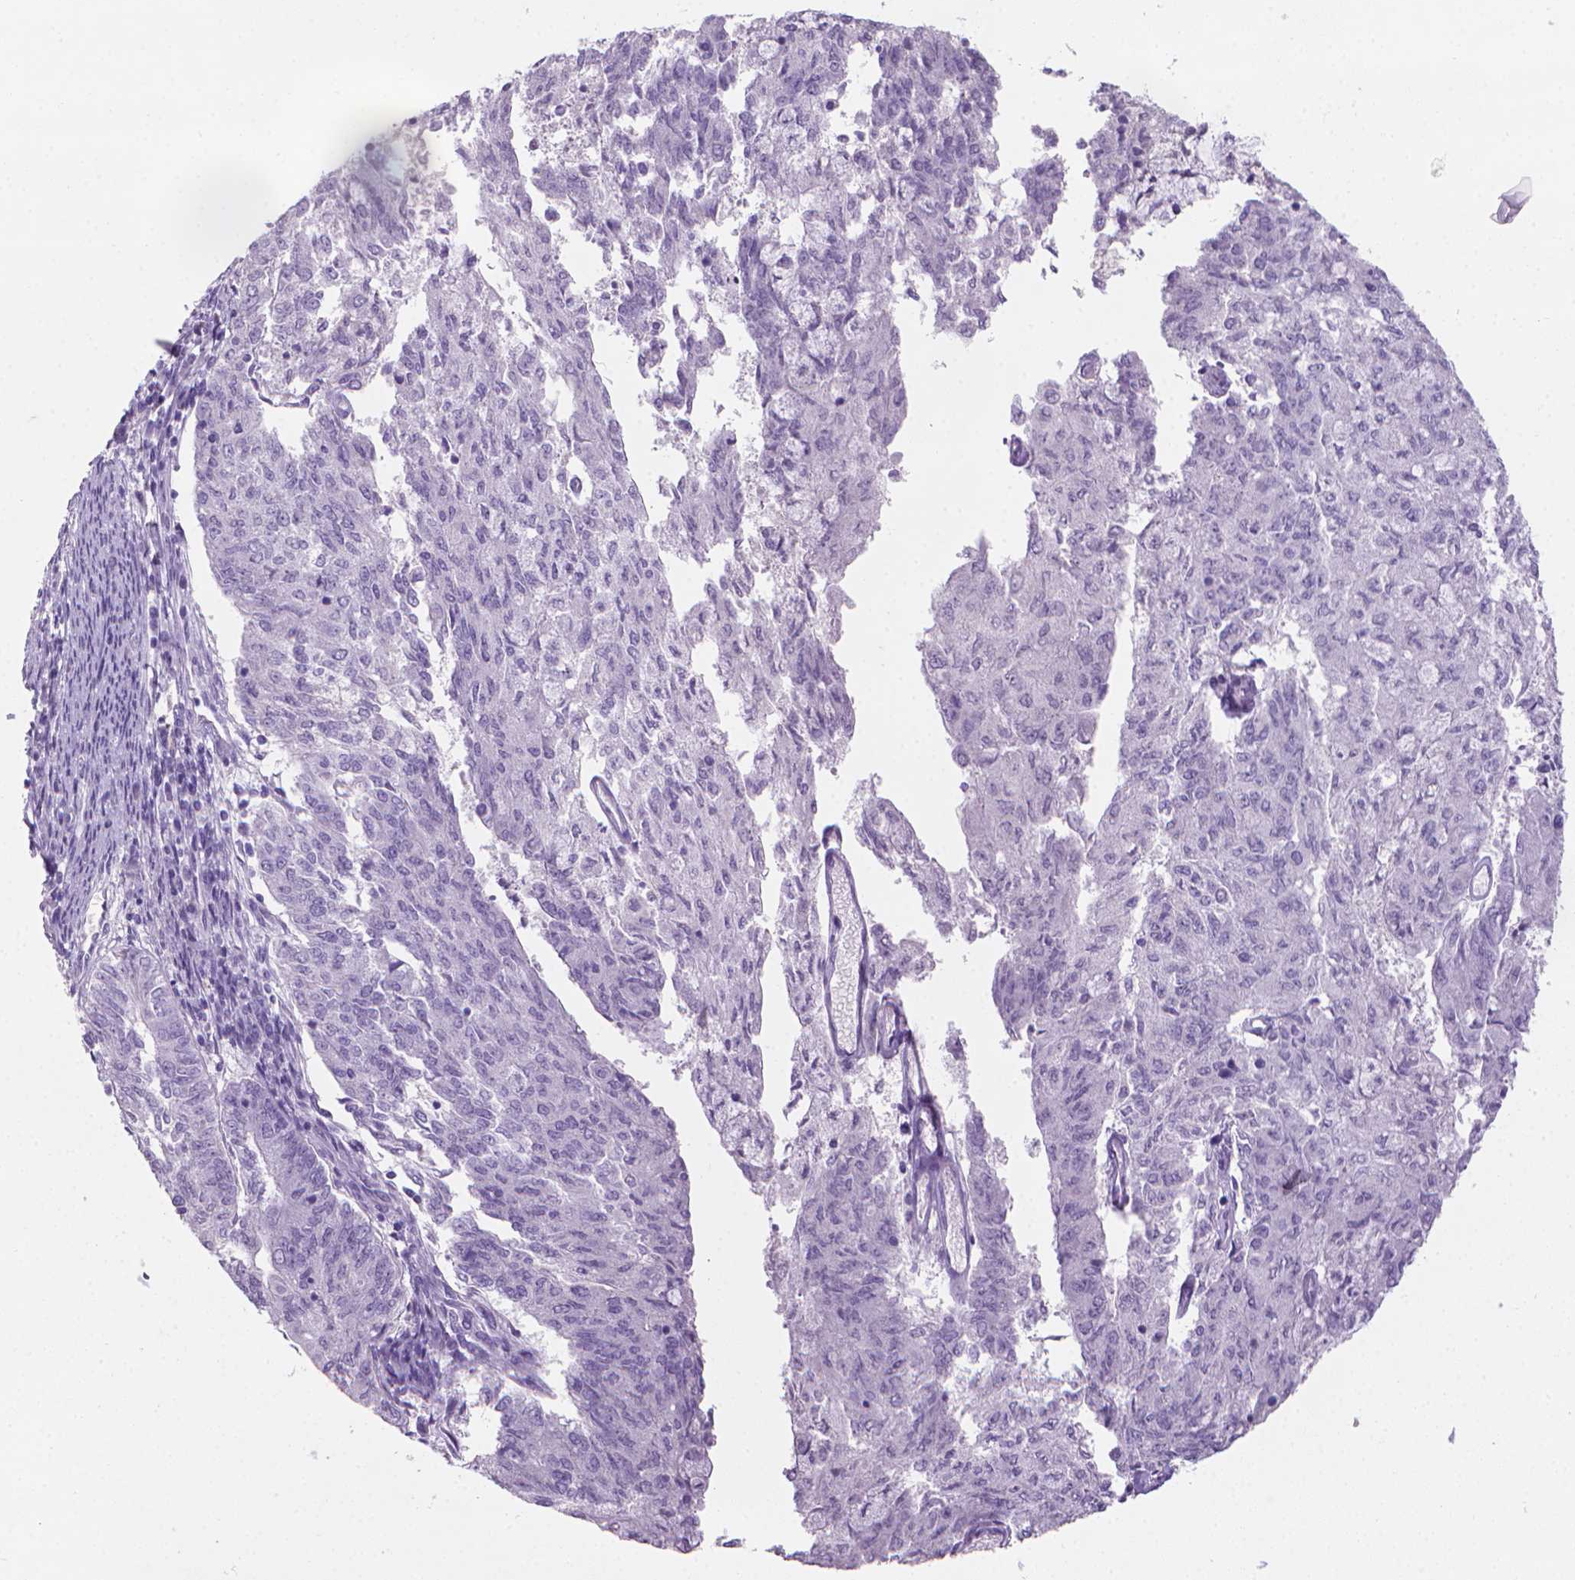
{"staining": {"intensity": "negative", "quantity": "none", "location": "none"}, "tissue": "endometrial cancer", "cell_type": "Tumor cells", "image_type": "cancer", "snomed": [{"axis": "morphology", "description": "Adenocarcinoma, NOS"}, {"axis": "topography", "description": "Endometrium"}], "caption": "DAB immunohistochemical staining of endometrial cancer (adenocarcinoma) displays no significant expression in tumor cells.", "gene": "XPNPEP2", "patient": {"sex": "female", "age": 82}}